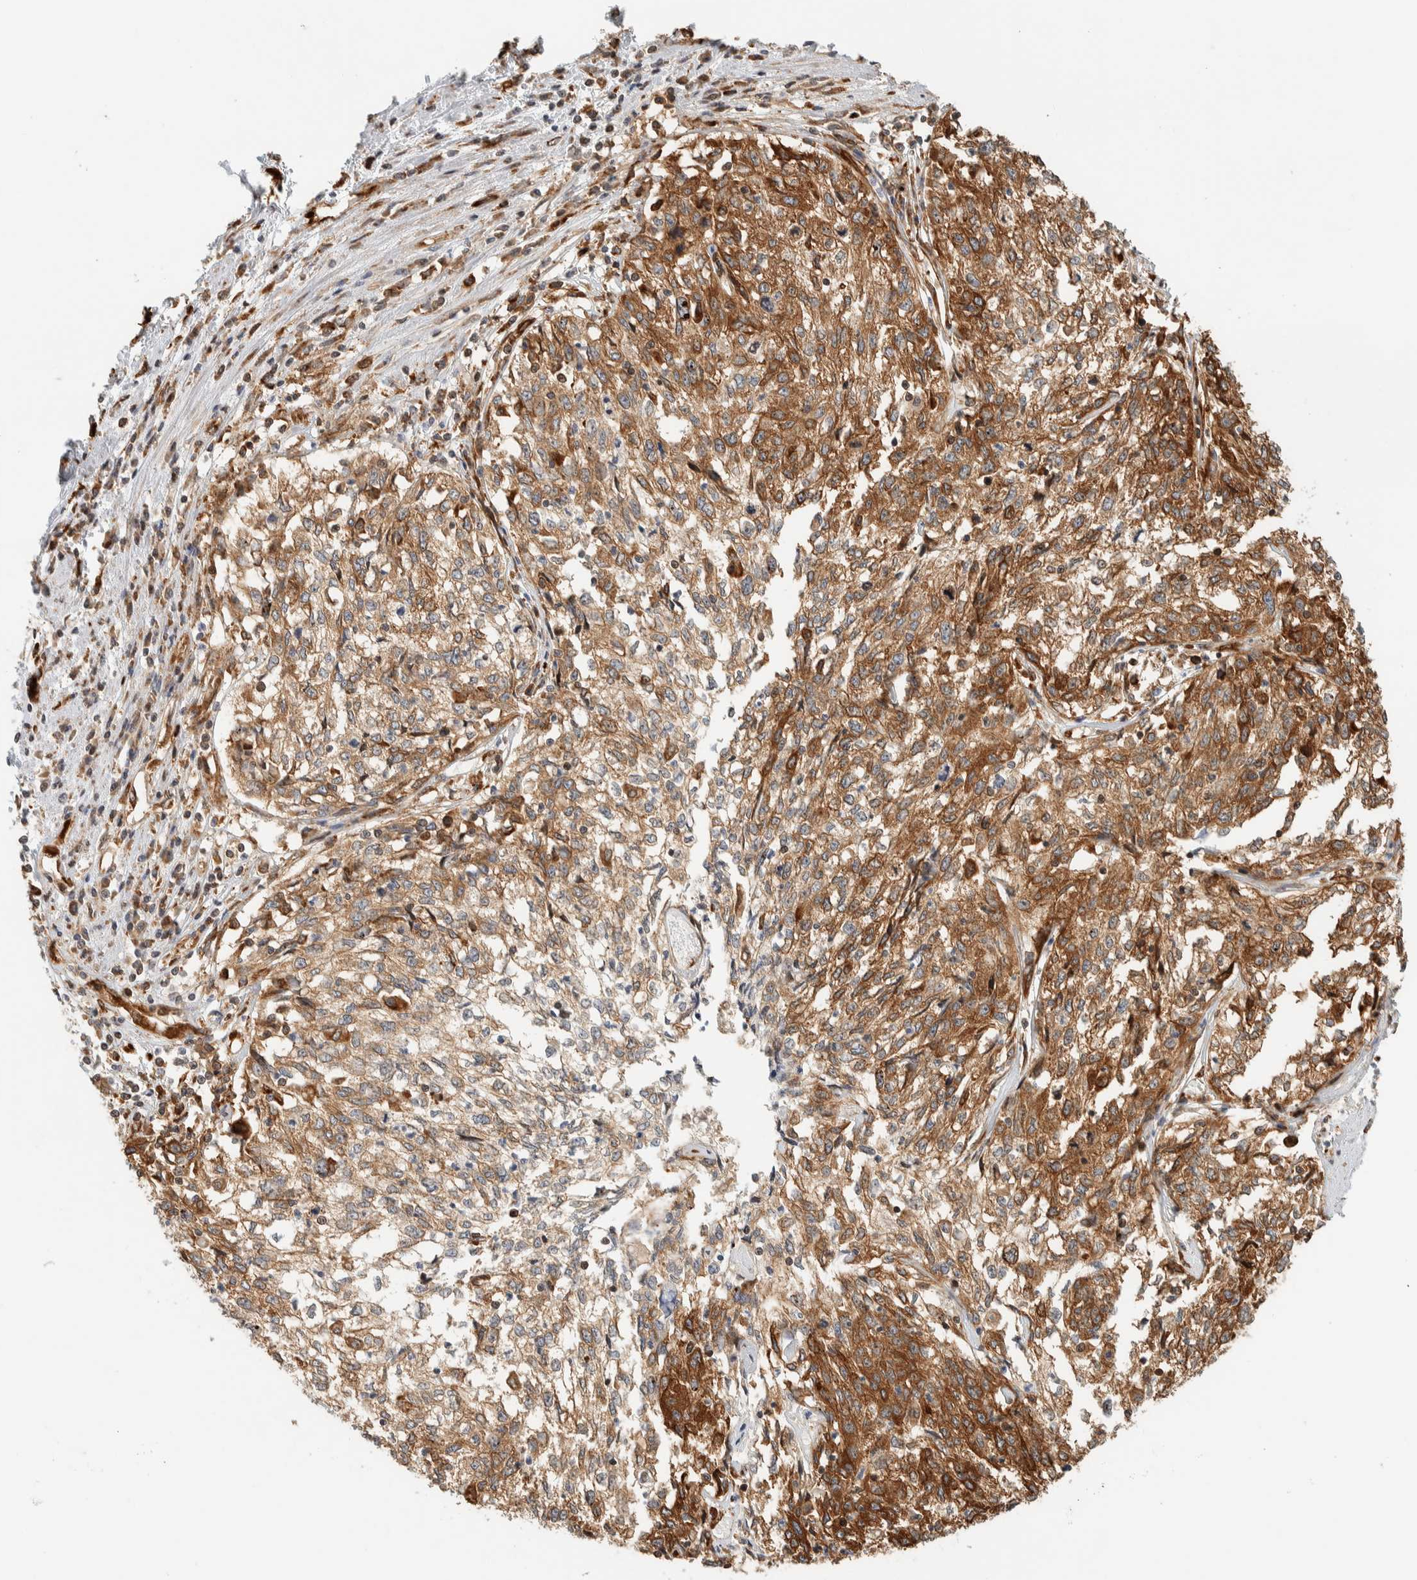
{"staining": {"intensity": "strong", "quantity": ">75%", "location": "cytoplasmic/membranous"}, "tissue": "cervical cancer", "cell_type": "Tumor cells", "image_type": "cancer", "snomed": [{"axis": "morphology", "description": "Squamous cell carcinoma, NOS"}, {"axis": "topography", "description": "Cervix"}], "caption": "High-power microscopy captured an immunohistochemistry image of cervical squamous cell carcinoma, revealing strong cytoplasmic/membranous staining in approximately >75% of tumor cells. The protein is stained brown, and the nuclei are stained in blue (DAB IHC with brightfield microscopy, high magnification).", "gene": "LLGL2", "patient": {"sex": "female", "age": 57}}